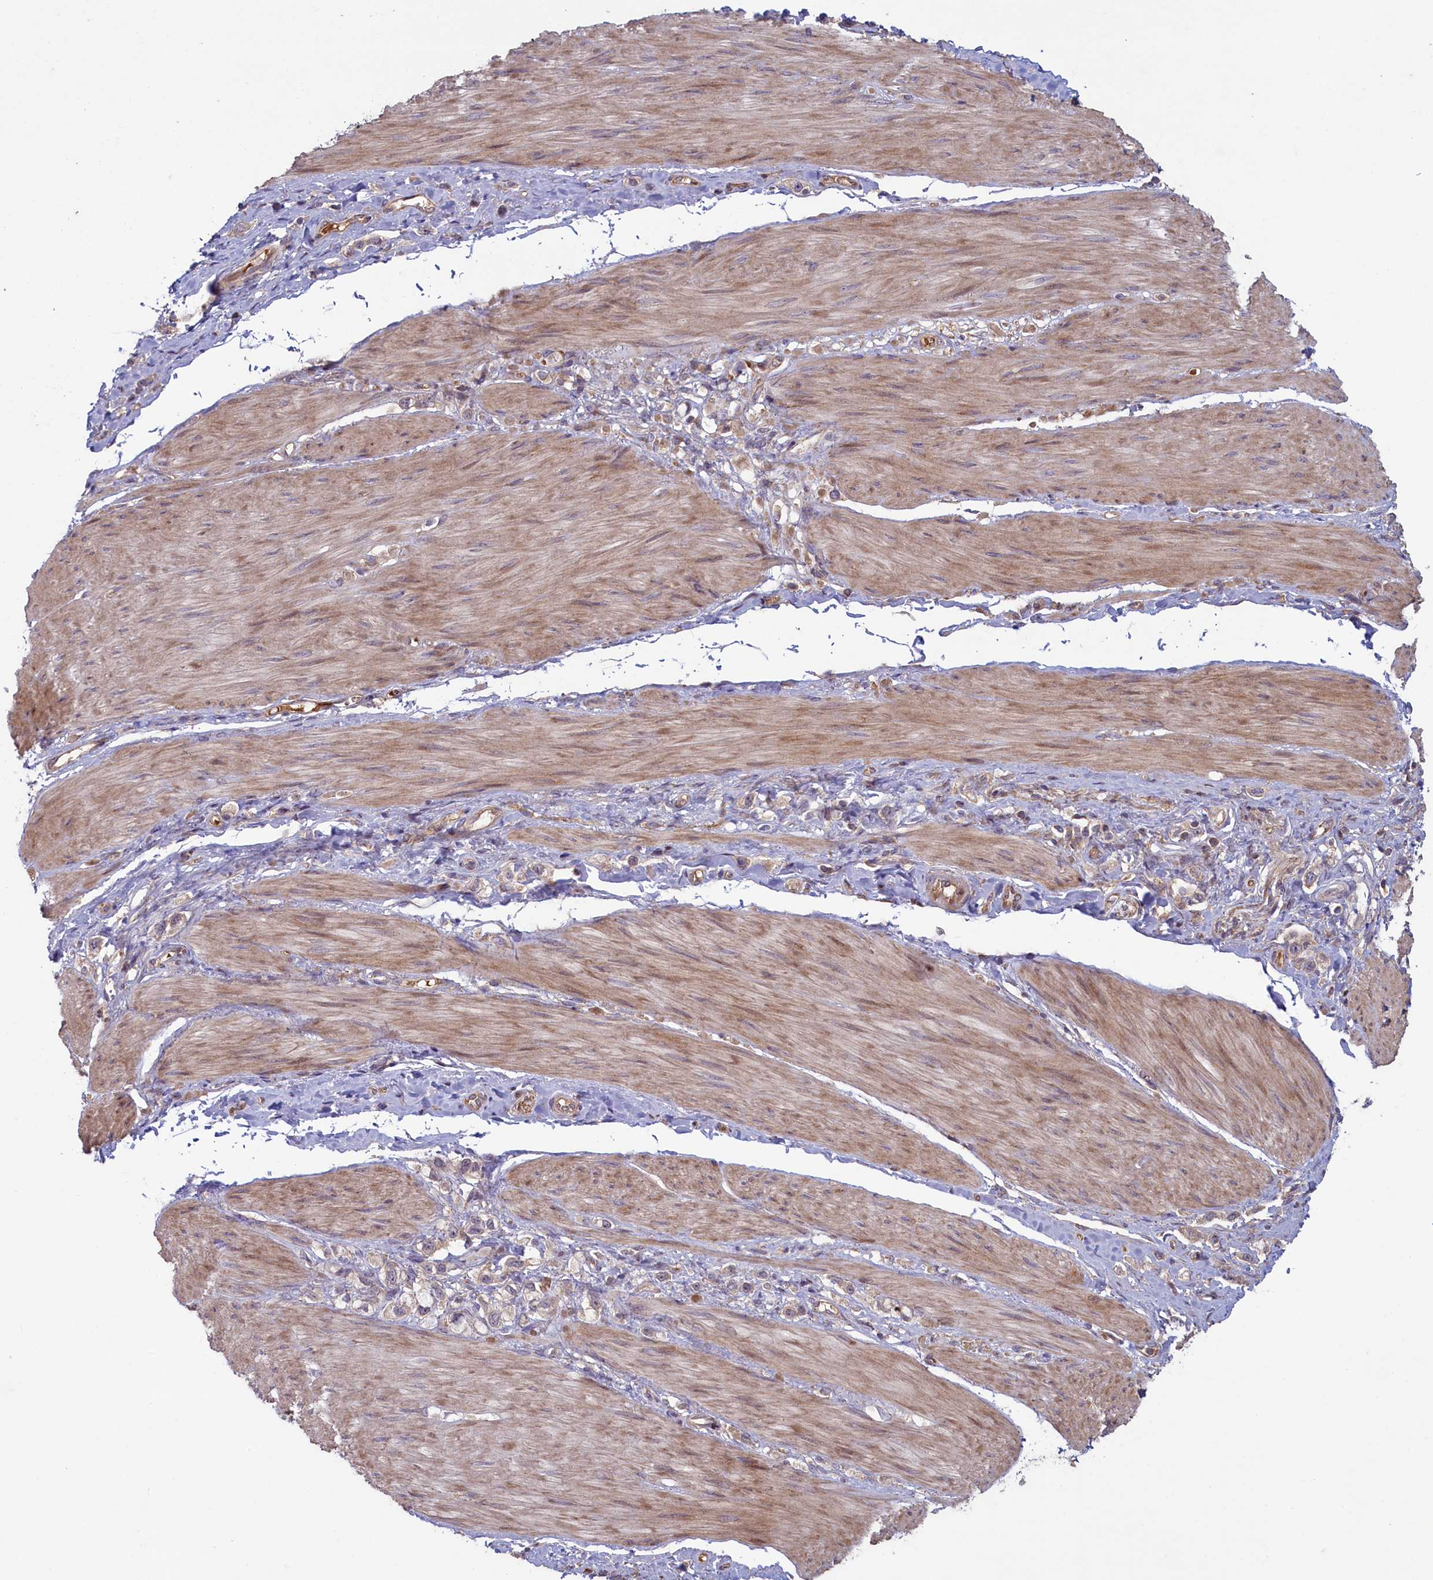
{"staining": {"intensity": "negative", "quantity": "none", "location": "none"}, "tissue": "stomach cancer", "cell_type": "Tumor cells", "image_type": "cancer", "snomed": [{"axis": "morphology", "description": "Adenocarcinoma, NOS"}, {"axis": "topography", "description": "Stomach"}], "caption": "Tumor cells show no significant protein positivity in adenocarcinoma (stomach).", "gene": "CIAO2B", "patient": {"sex": "female", "age": 65}}